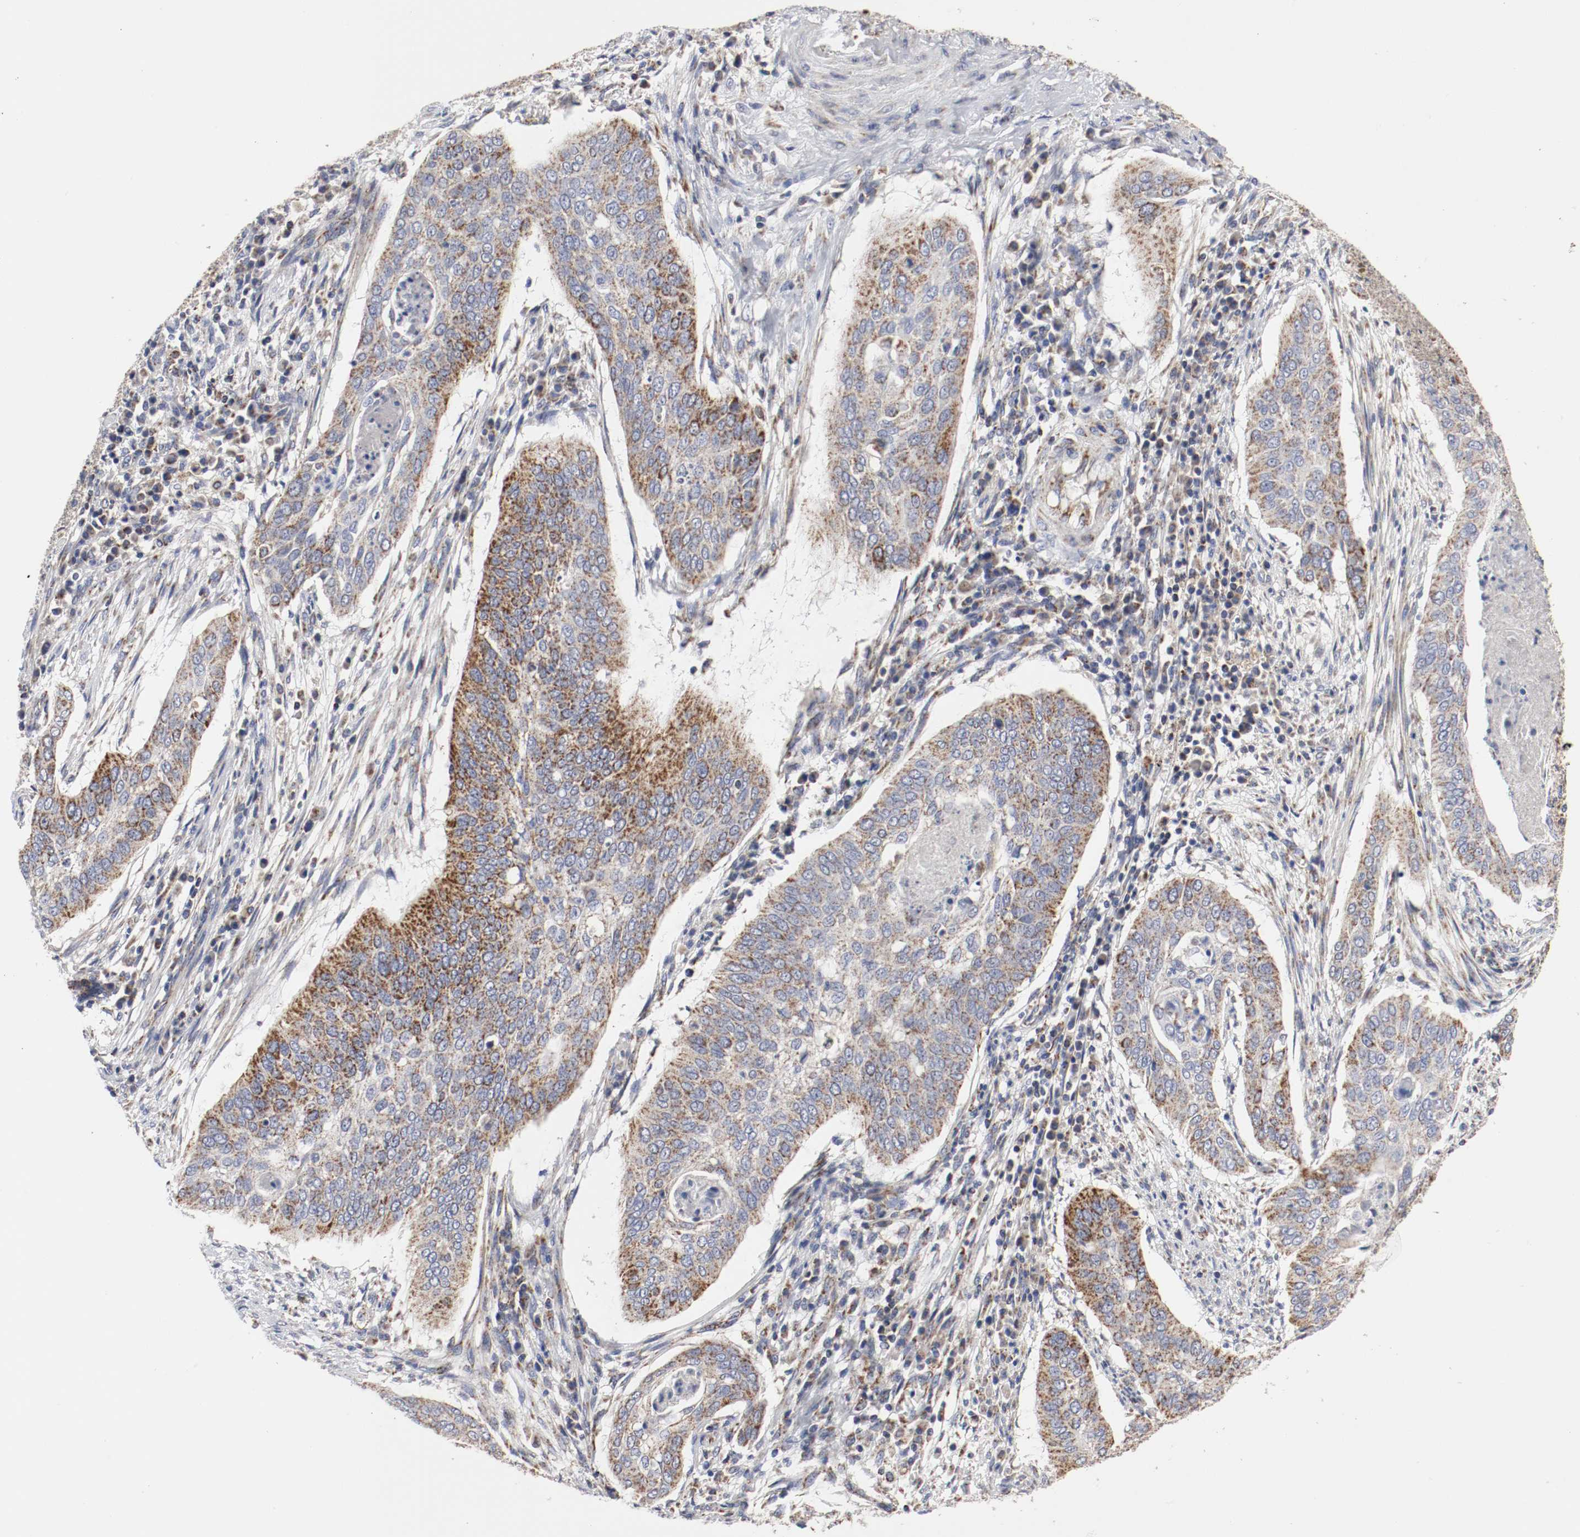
{"staining": {"intensity": "strong", "quantity": ">75%", "location": "cytoplasmic/membranous"}, "tissue": "cervical cancer", "cell_type": "Tumor cells", "image_type": "cancer", "snomed": [{"axis": "morphology", "description": "Squamous cell carcinoma, NOS"}, {"axis": "topography", "description": "Cervix"}], "caption": "Tumor cells exhibit strong cytoplasmic/membranous expression in approximately >75% of cells in cervical cancer.", "gene": "AFG3L2", "patient": {"sex": "female", "age": 39}}